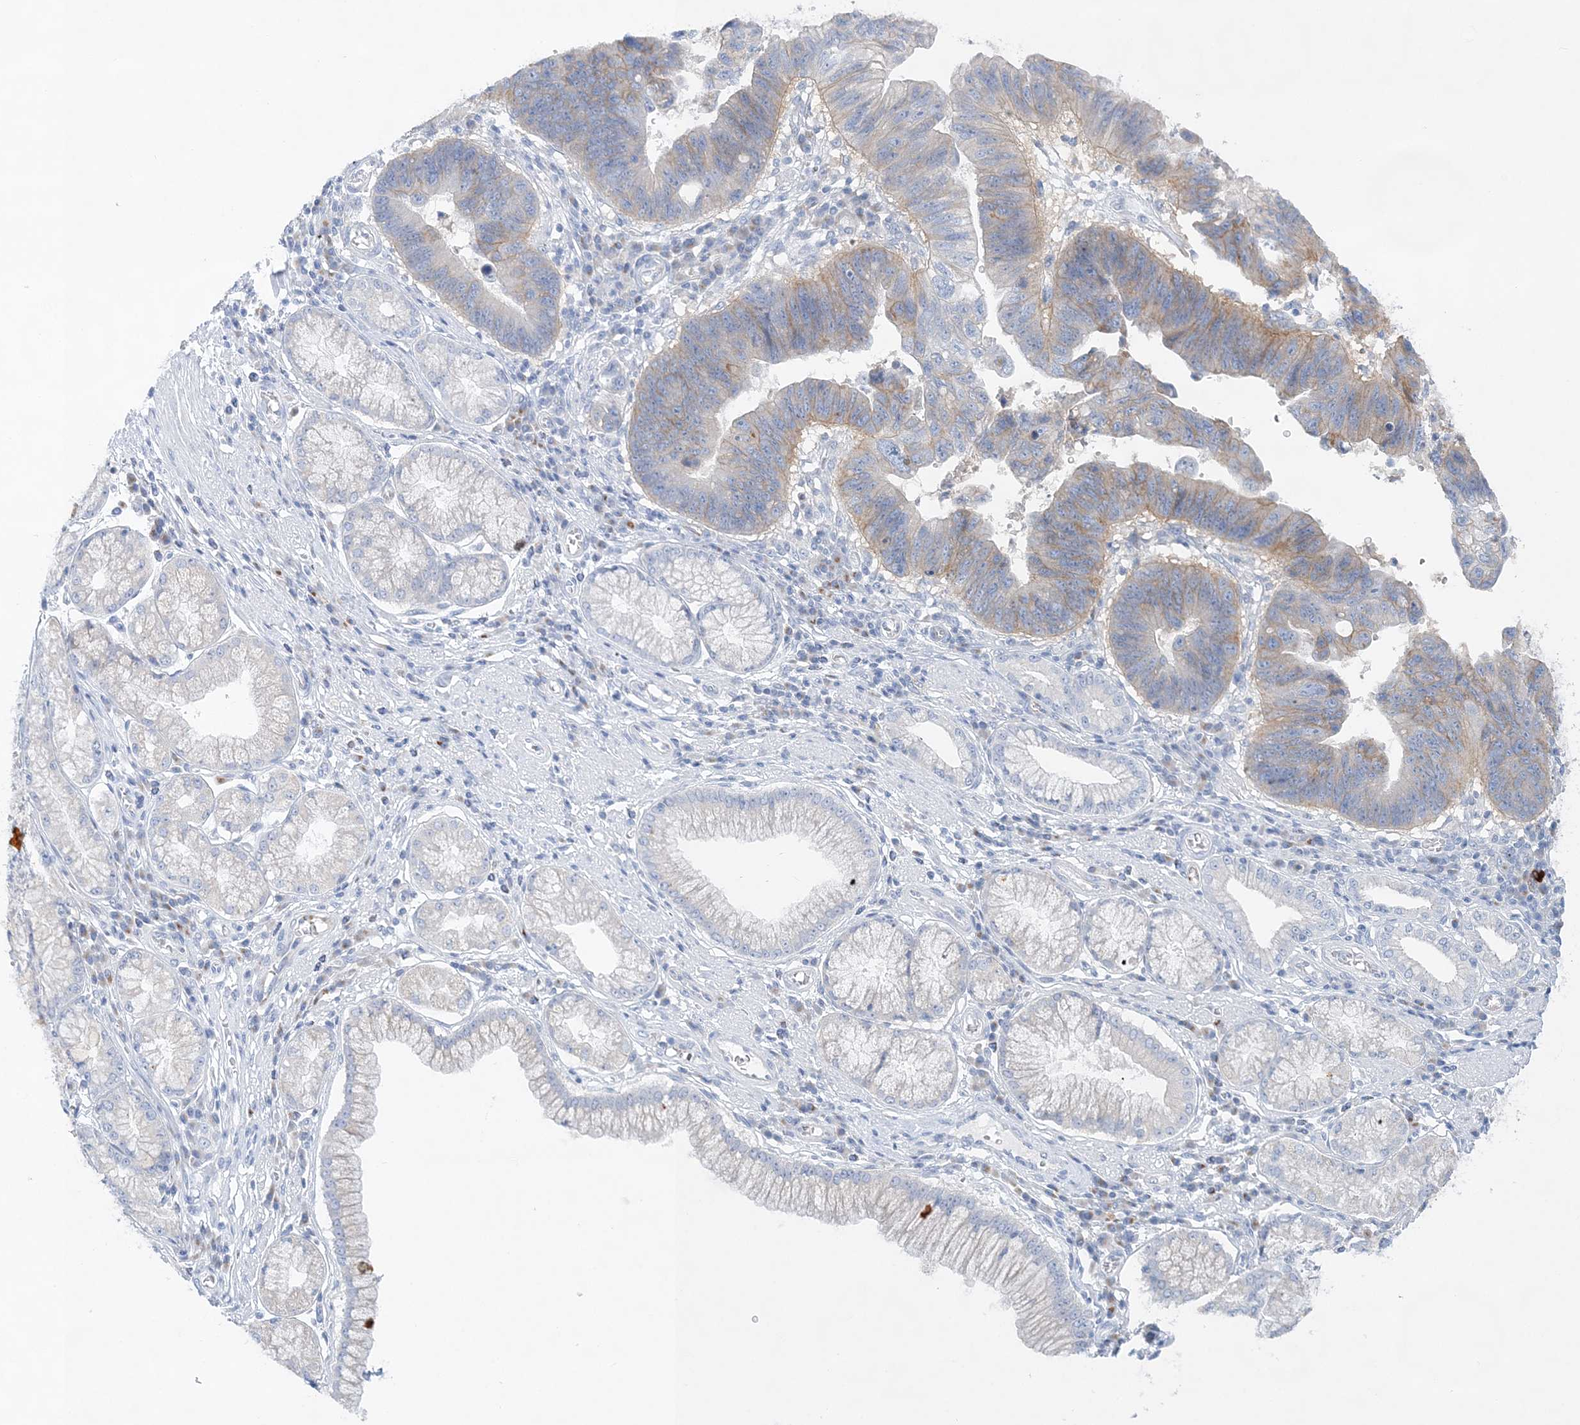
{"staining": {"intensity": "moderate", "quantity": "25%-75%", "location": "cytoplasmic/membranous"}, "tissue": "stomach cancer", "cell_type": "Tumor cells", "image_type": "cancer", "snomed": [{"axis": "morphology", "description": "Adenocarcinoma, NOS"}, {"axis": "topography", "description": "Stomach"}], "caption": "A micrograph showing moderate cytoplasmic/membranous staining in approximately 25%-75% of tumor cells in adenocarcinoma (stomach), as visualized by brown immunohistochemical staining.", "gene": "SLC5A6", "patient": {"sex": "male", "age": 59}}